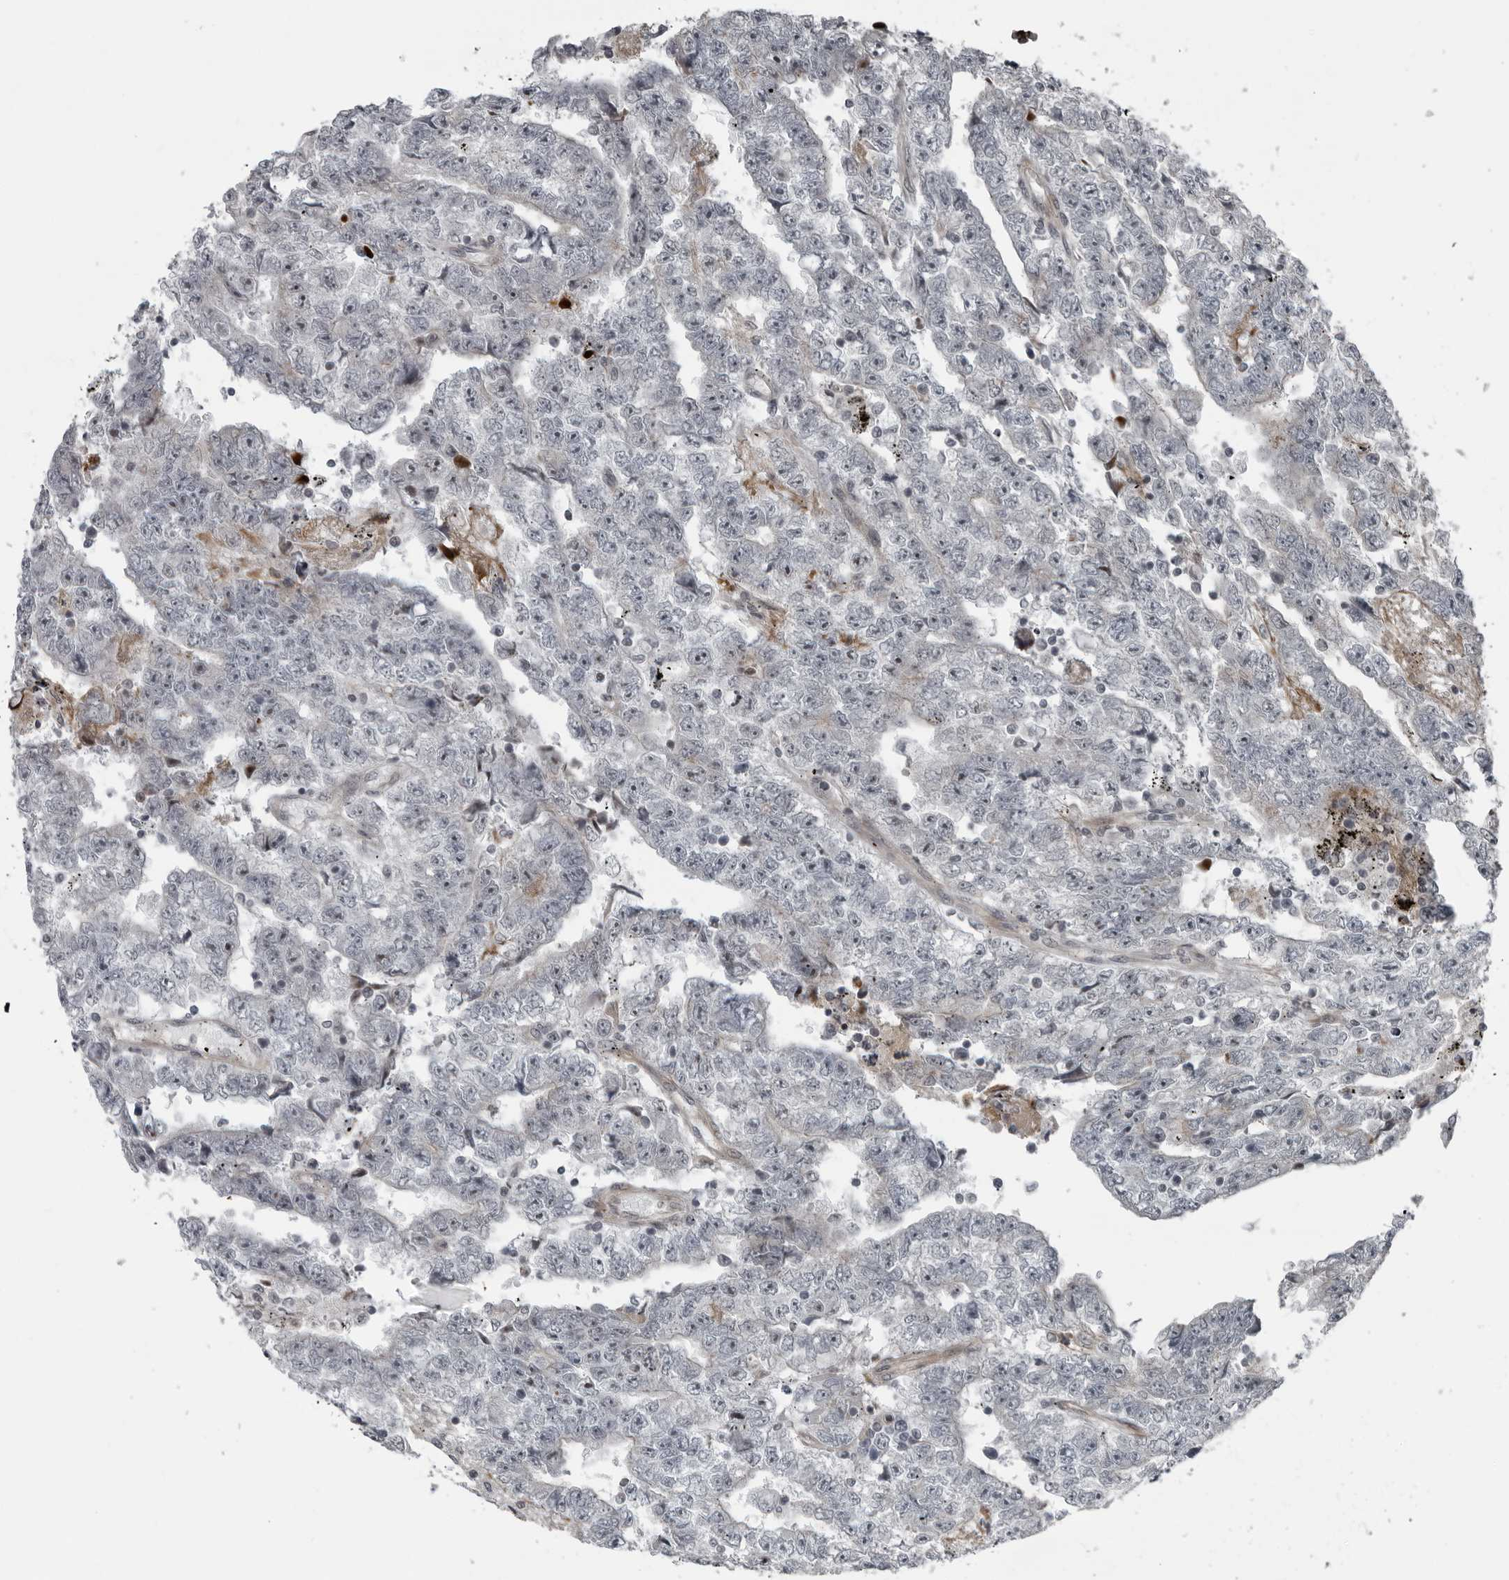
{"staining": {"intensity": "negative", "quantity": "none", "location": "none"}, "tissue": "testis cancer", "cell_type": "Tumor cells", "image_type": "cancer", "snomed": [{"axis": "morphology", "description": "Carcinoma, Embryonal, NOS"}, {"axis": "topography", "description": "Testis"}], "caption": "This photomicrograph is of embryonal carcinoma (testis) stained with immunohistochemistry (IHC) to label a protein in brown with the nuclei are counter-stained blue. There is no expression in tumor cells.", "gene": "FAM102B", "patient": {"sex": "male", "age": 25}}